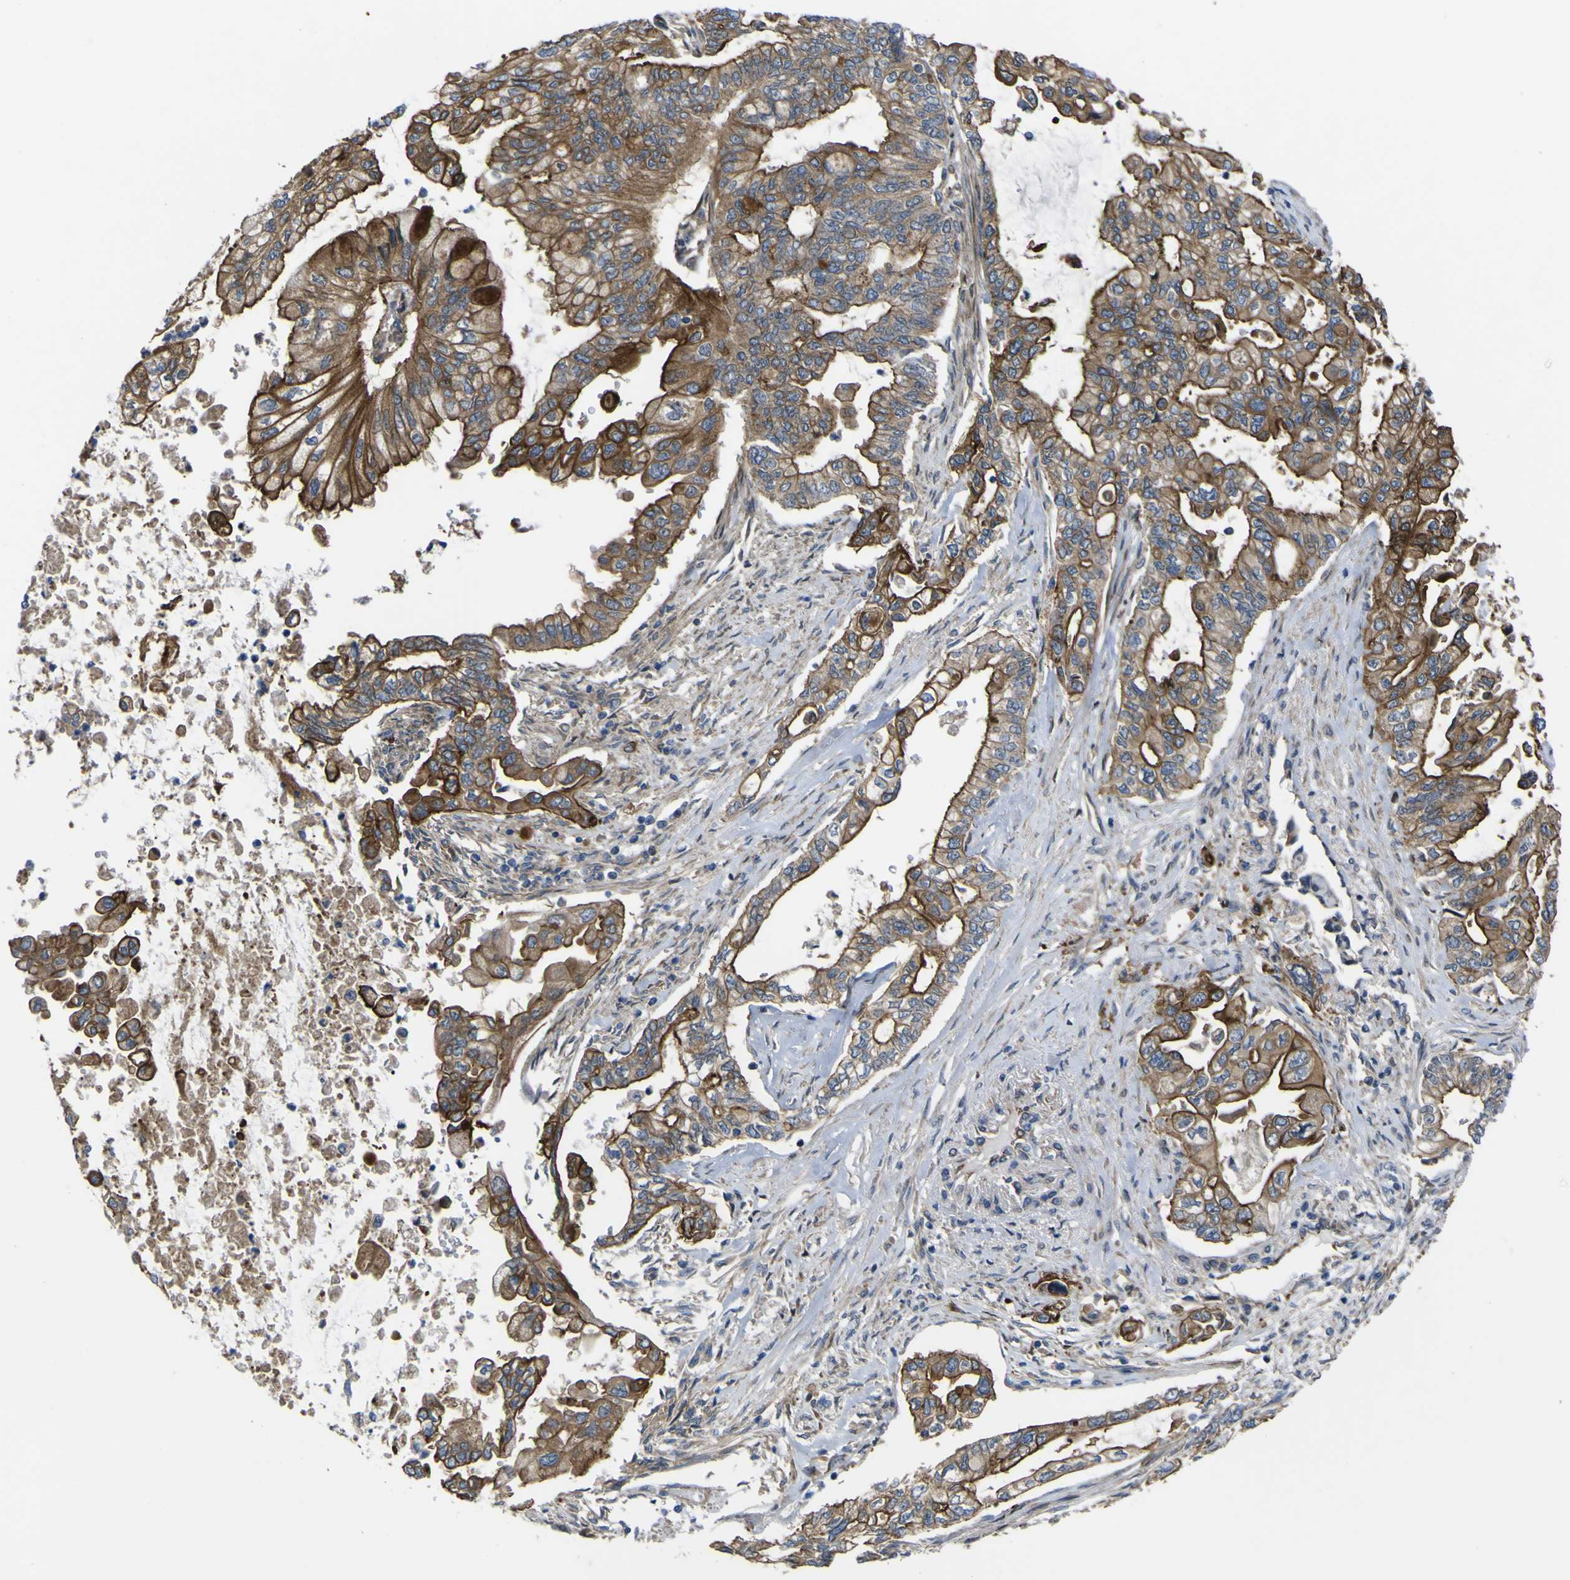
{"staining": {"intensity": "moderate", "quantity": ">75%", "location": "cytoplasmic/membranous"}, "tissue": "pancreatic cancer", "cell_type": "Tumor cells", "image_type": "cancer", "snomed": [{"axis": "morphology", "description": "Normal tissue, NOS"}, {"axis": "topography", "description": "Pancreas"}], "caption": "Tumor cells reveal moderate cytoplasmic/membranous positivity in about >75% of cells in pancreatic cancer.", "gene": "FBXO30", "patient": {"sex": "male", "age": 42}}